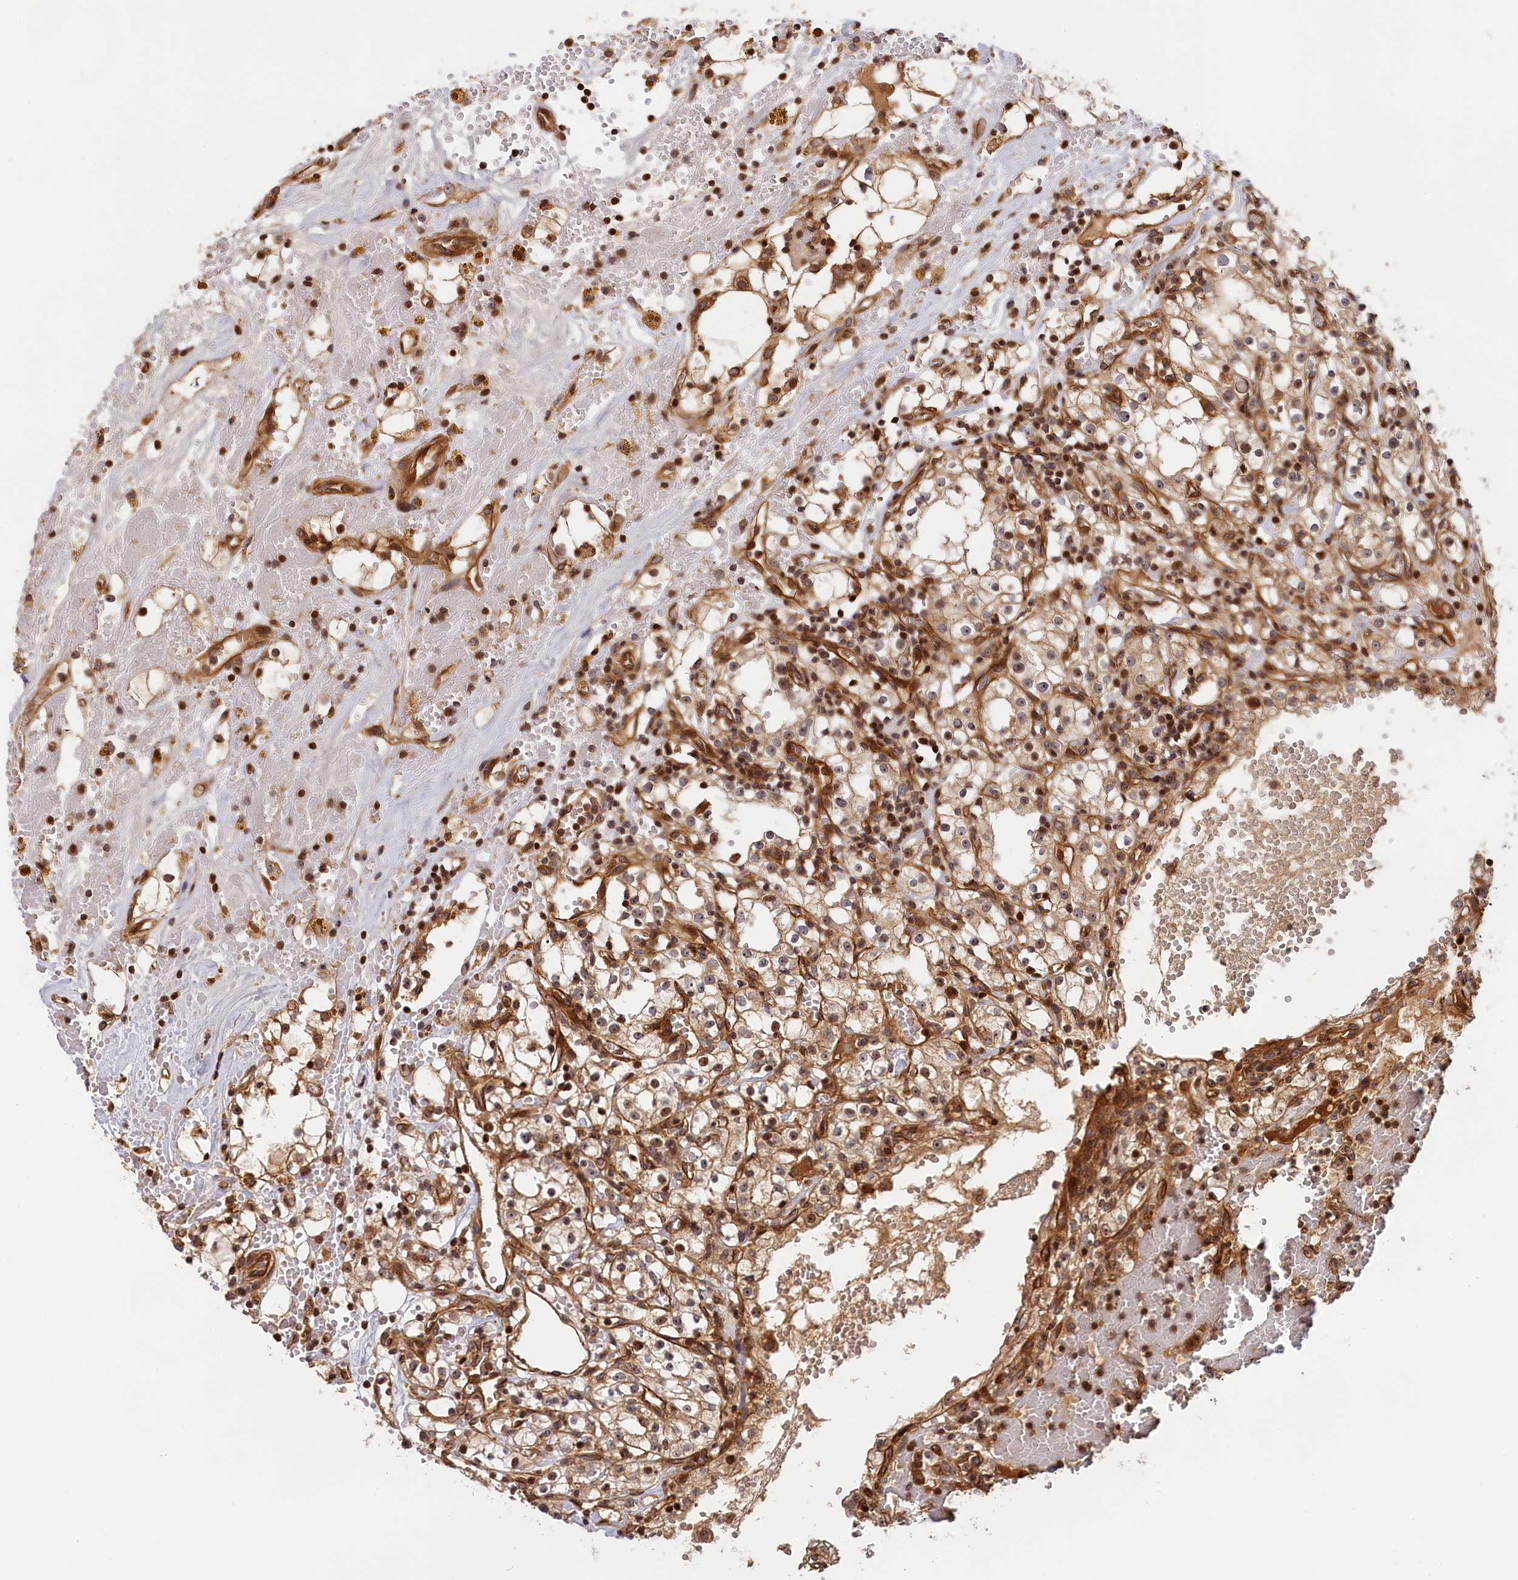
{"staining": {"intensity": "moderate", "quantity": ">75%", "location": "cytoplasmic/membranous,nuclear"}, "tissue": "renal cancer", "cell_type": "Tumor cells", "image_type": "cancer", "snomed": [{"axis": "morphology", "description": "Adenocarcinoma, NOS"}, {"axis": "topography", "description": "Kidney"}], "caption": "DAB (3,3'-diaminobenzidine) immunohistochemical staining of human renal cancer (adenocarcinoma) exhibits moderate cytoplasmic/membranous and nuclear protein positivity in about >75% of tumor cells. The staining was performed using DAB (3,3'-diaminobenzidine) to visualize the protein expression in brown, while the nuclei were stained in blue with hematoxylin (Magnification: 20x).", "gene": "CEP44", "patient": {"sex": "male", "age": 56}}